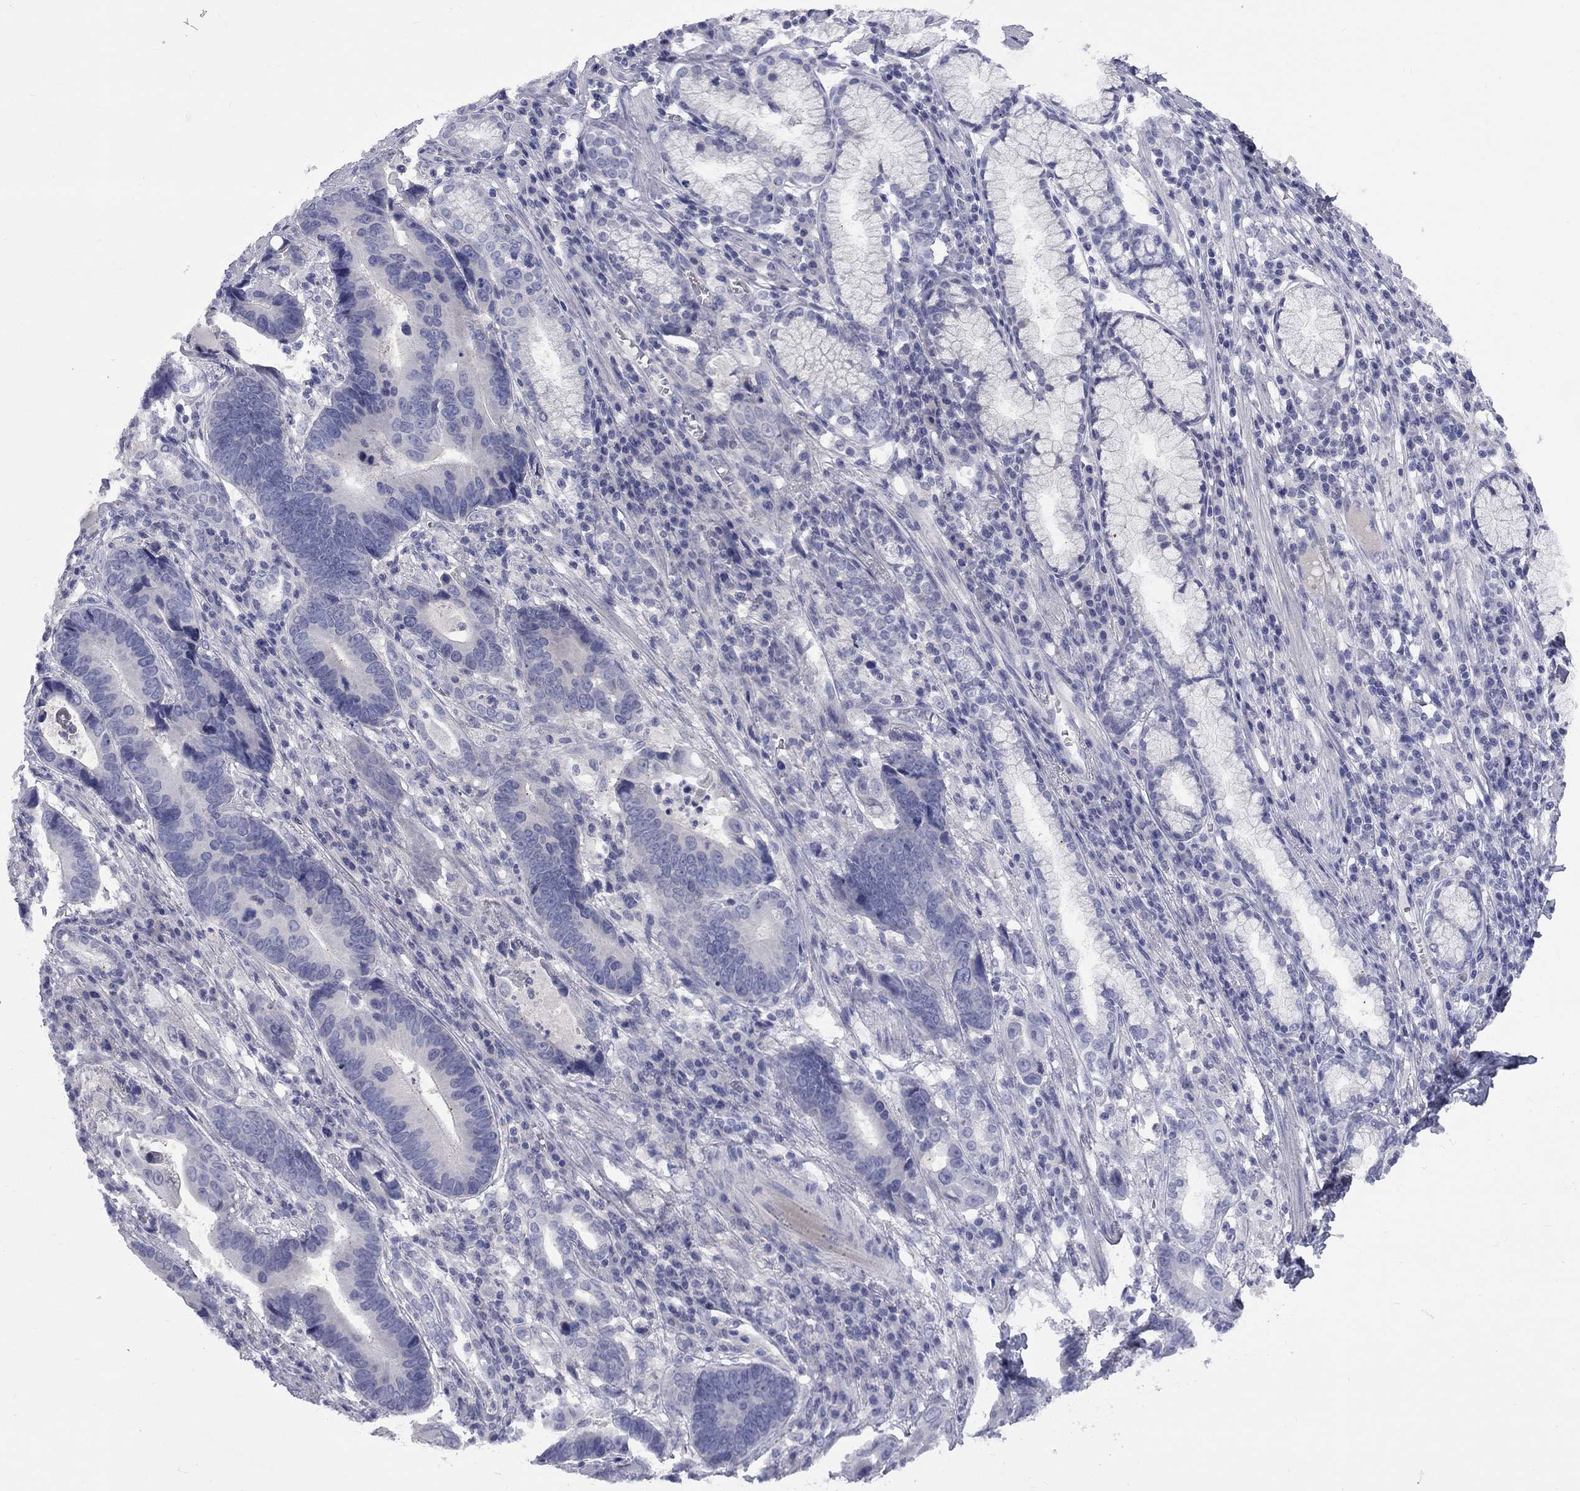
{"staining": {"intensity": "negative", "quantity": "none", "location": "none"}, "tissue": "stomach cancer", "cell_type": "Tumor cells", "image_type": "cancer", "snomed": [{"axis": "morphology", "description": "Adenocarcinoma, NOS"}, {"axis": "topography", "description": "Stomach"}], "caption": "Tumor cells show no significant protein expression in stomach cancer (adenocarcinoma). Brightfield microscopy of IHC stained with DAB (3,3'-diaminobenzidine) (brown) and hematoxylin (blue), captured at high magnification.", "gene": "ABCB4", "patient": {"sex": "male", "age": 84}}